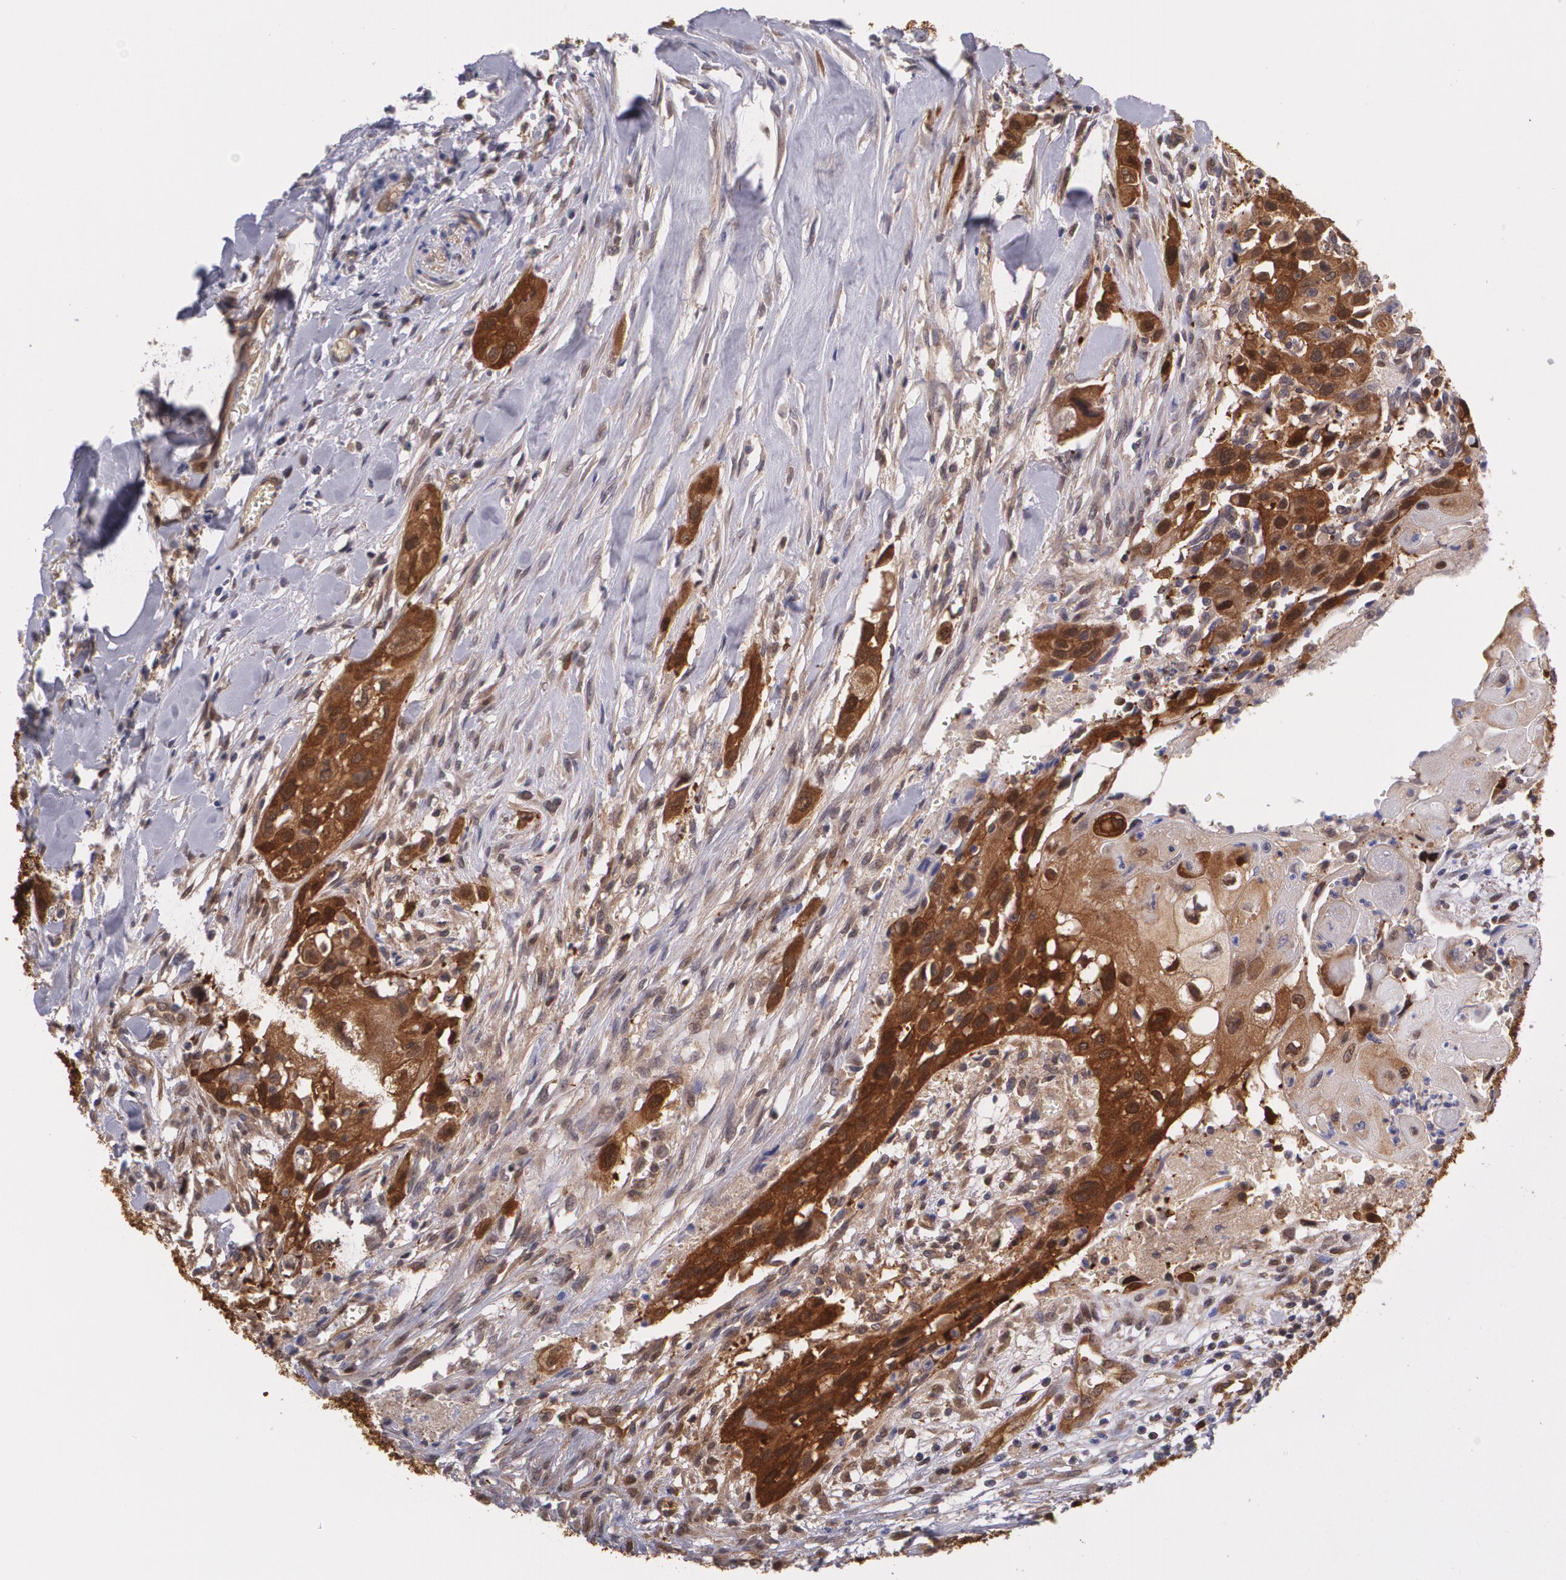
{"staining": {"intensity": "strong", "quantity": ">75%", "location": "cytoplasmic/membranous,nuclear"}, "tissue": "head and neck cancer", "cell_type": "Tumor cells", "image_type": "cancer", "snomed": [{"axis": "morphology", "description": "Neoplasm, malignant, NOS"}, {"axis": "topography", "description": "Salivary gland"}, {"axis": "topography", "description": "Head-Neck"}], "caption": "Protein staining by immunohistochemistry displays strong cytoplasmic/membranous and nuclear expression in approximately >75% of tumor cells in head and neck cancer (neoplasm (malignant)).", "gene": "HSPH1", "patient": {"sex": "male", "age": 43}}